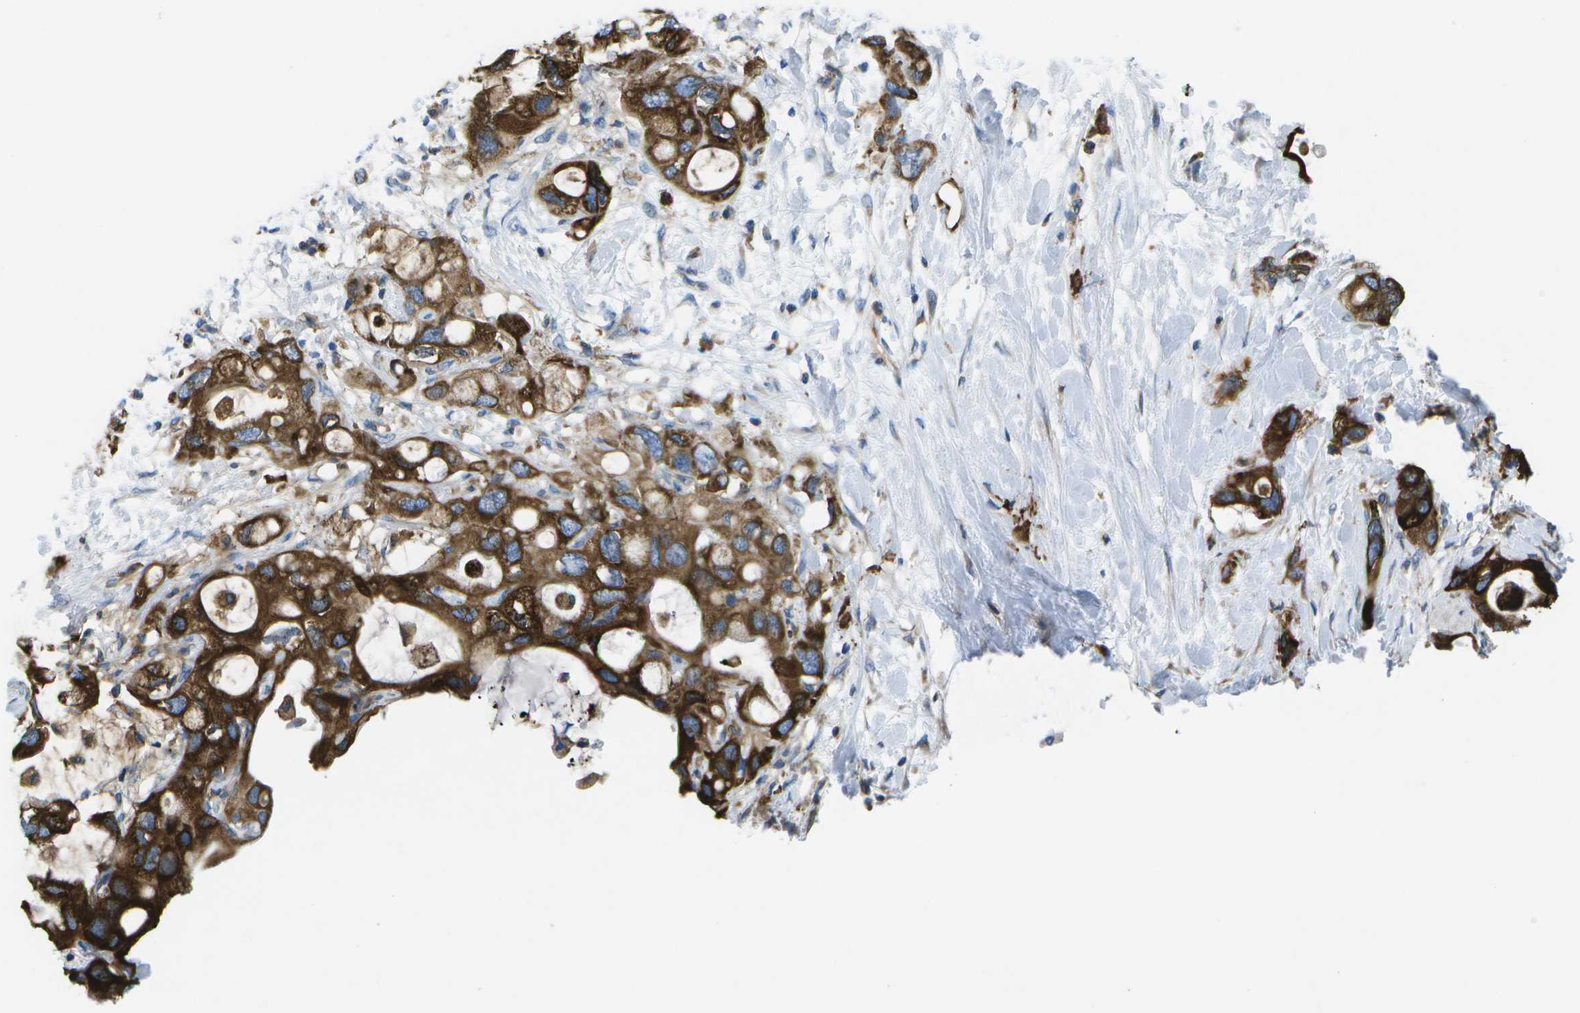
{"staining": {"intensity": "strong", "quantity": ">75%", "location": "cytoplasmic/membranous"}, "tissue": "pancreatic cancer", "cell_type": "Tumor cells", "image_type": "cancer", "snomed": [{"axis": "morphology", "description": "Adenocarcinoma, NOS"}, {"axis": "topography", "description": "Pancreas"}], "caption": "Immunohistochemical staining of human pancreatic cancer displays high levels of strong cytoplasmic/membranous protein positivity in approximately >75% of tumor cells.", "gene": "GDF5", "patient": {"sex": "female", "age": 56}}